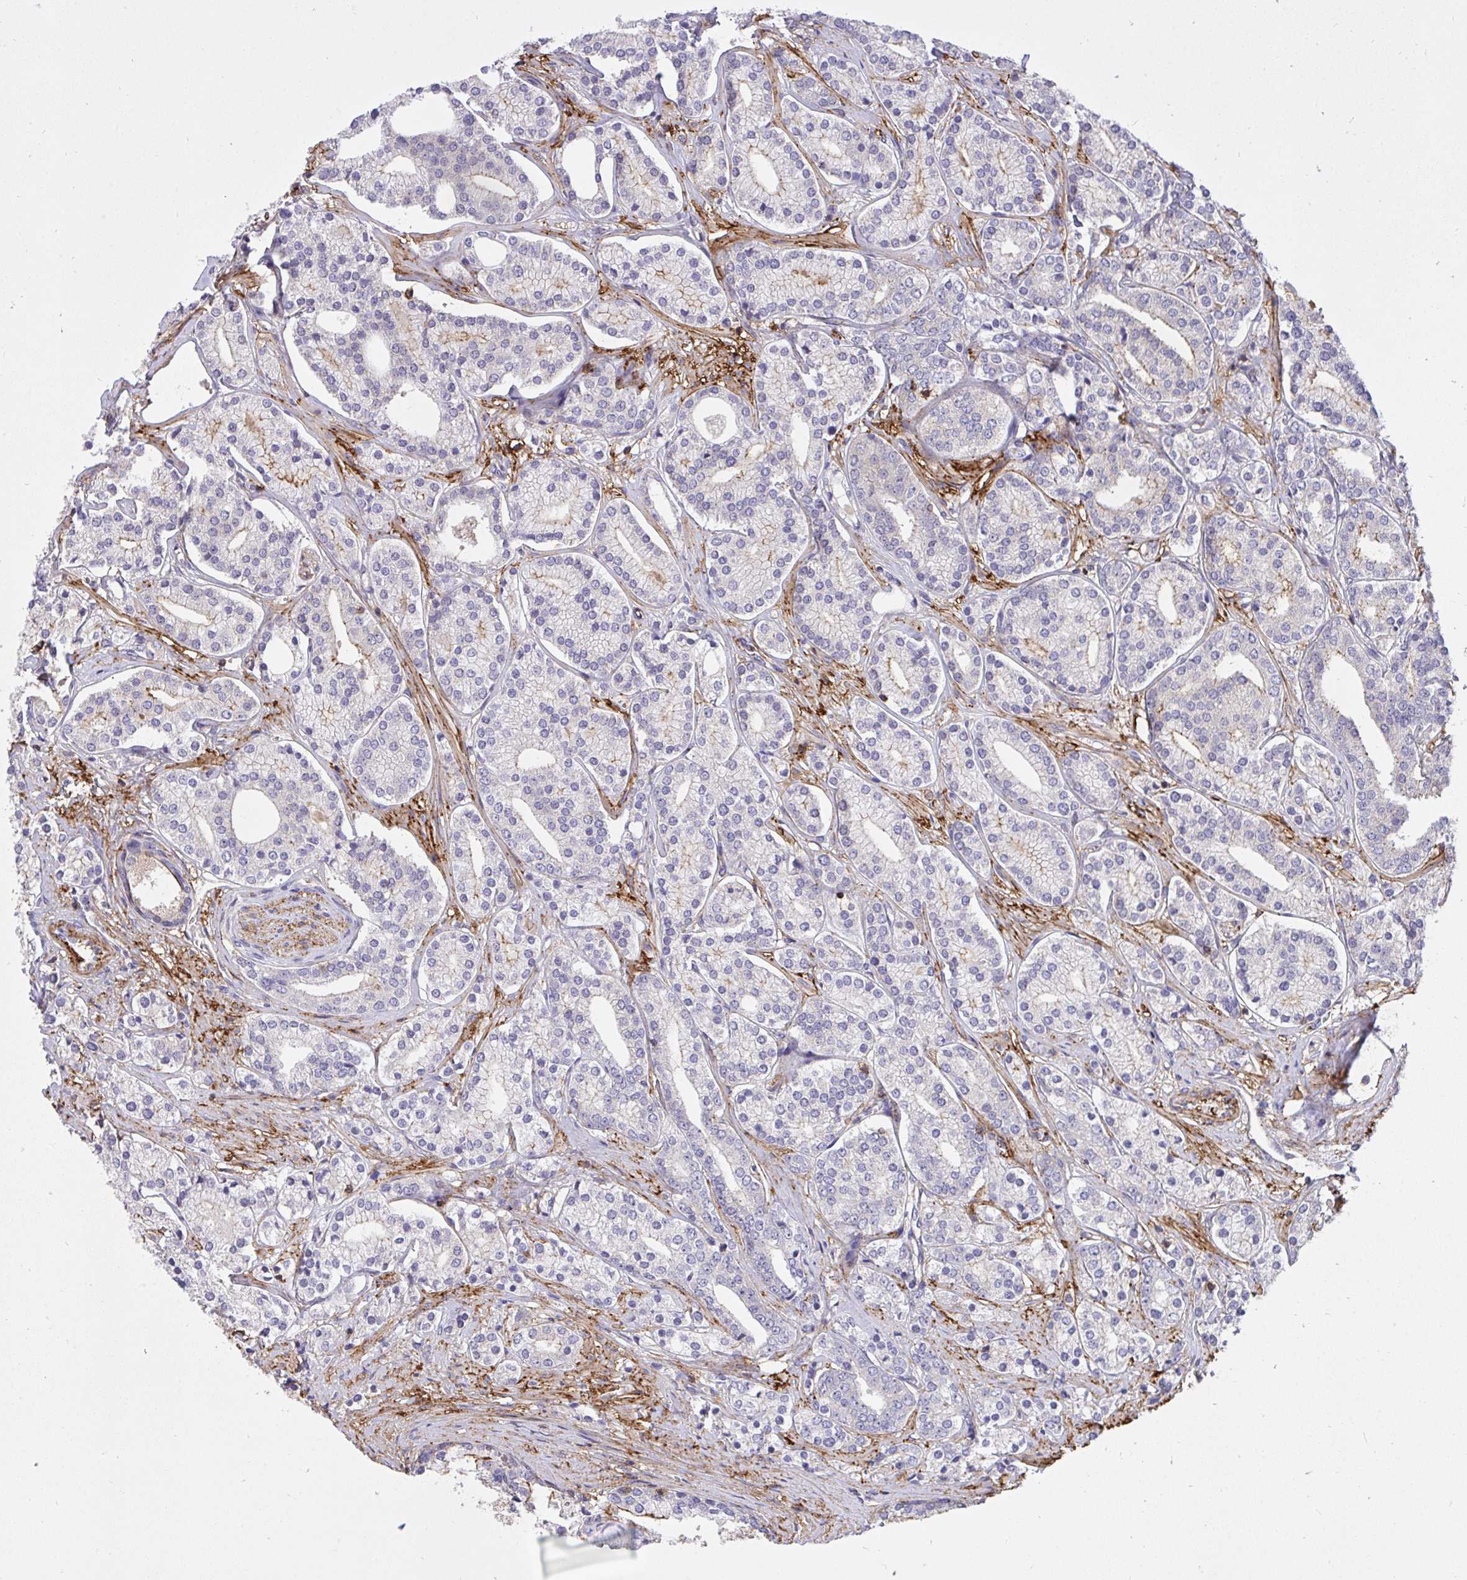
{"staining": {"intensity": "weak", "quantity": "<25%", "location": "cytoplasmic/membranous"}, "tissue": "prostate cancer", "cell_type": "Tumor cells", "image_type": "cancer", "snomed": [{"axis": "morphology", "description": "Adenocarcinoma, High grade"}, {"axis": "topography", "description": "Prostate"}], "caption": "DAB immunohistochemical staining of human prostate cancer demonstrates no significant expression in tumor cells.", "gene": "ERI1", "patient": {"sex": "male", "age": 58}}